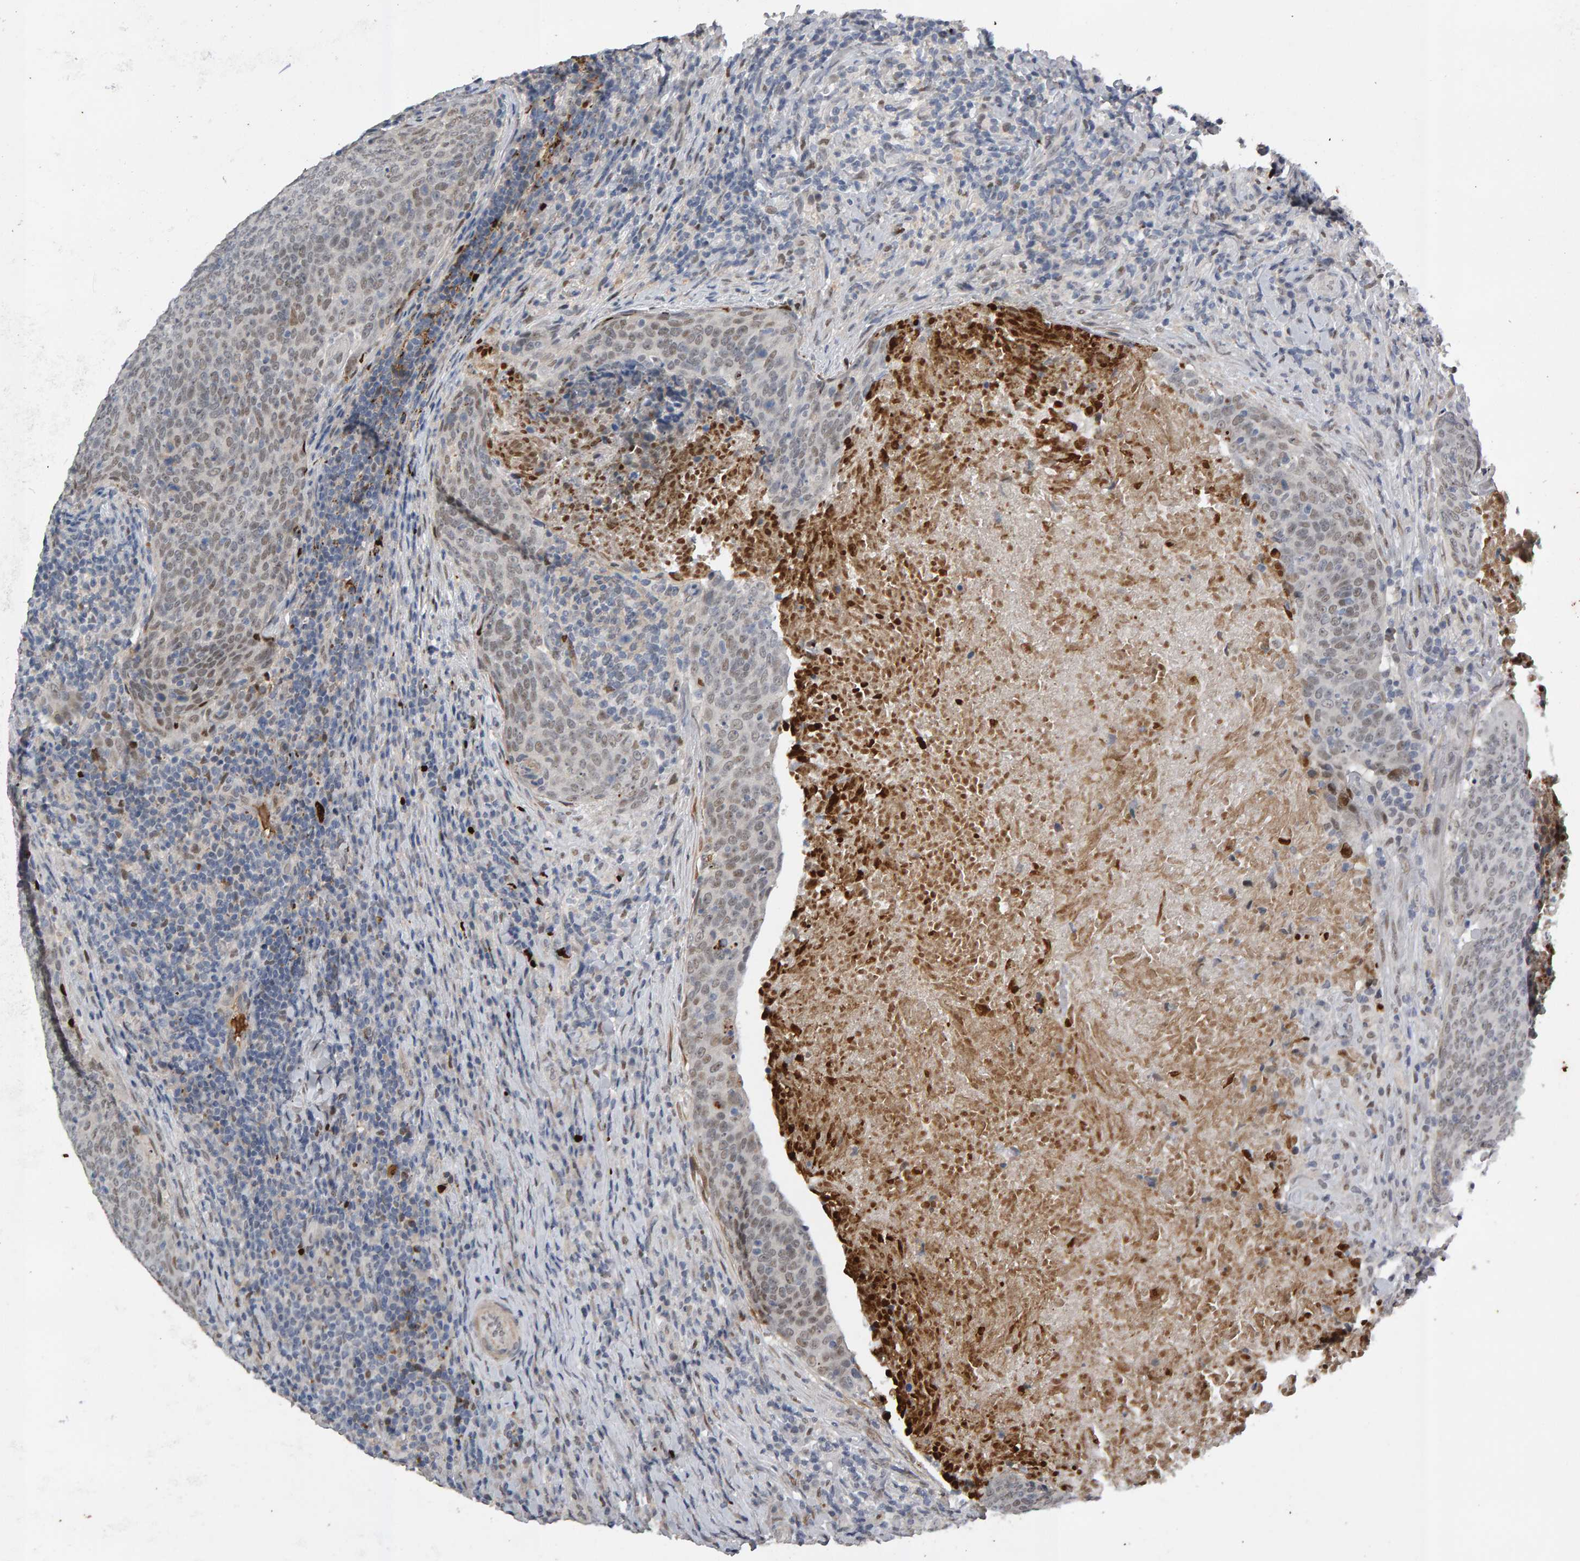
{"staining": {"intensity": "weak", "quantity": "25%-75%", "location": "nuclear"}, "tissue": "head and neck cancer", "cell_type": "Tumor cells", "image_type": "cancer", "snomed": [{"axis": "morphology", "description": "Squamous cell carcinoma, NOS"}, {"axis": "morphology", "description": "Squamous cell carcinoma, metastatic, NOS"}, {"axis": "topography", "description": "Lymph node"}, {"axis": "topography", "description": "Head-Neck"}], "caption": "Brown immunohistochemical staining in human head and neck cancer reveals weak nuclear positivity in about 25%-75% of tumor cells.", "gene": "IPO8", "patient": {"sex": "male", "age": 62}}